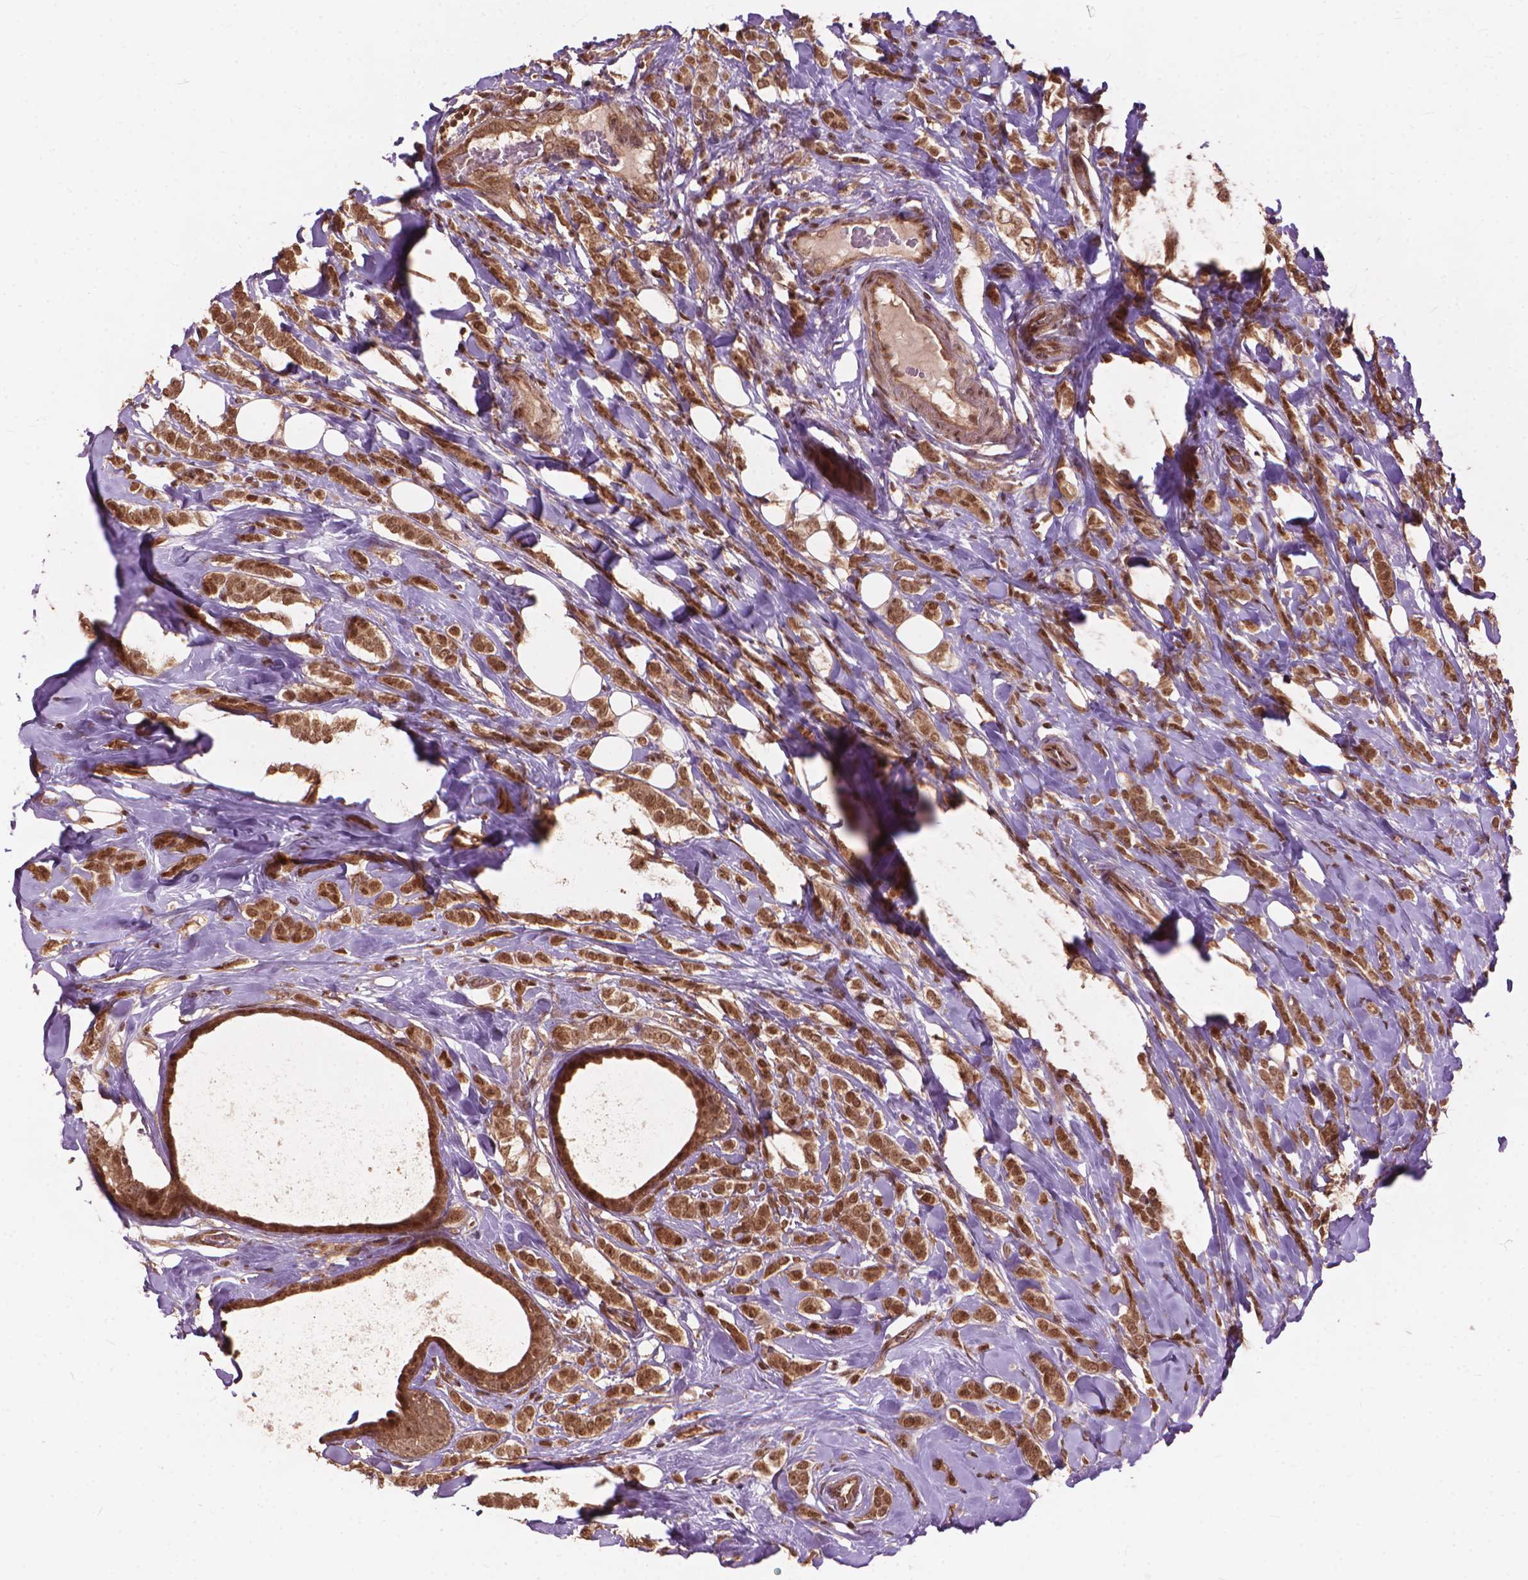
{"staining": {"intensity": "moderate", "quantity": ">75%", "location": "nuclear"}, "tissue": "breast cancer", "cell_type": "Tumor cells", "image_type": "cancer", "snomed": [{"axis": "morphology", "description": "Lobular carcinoma"}, {"axis": "topography", "description": "Breast"}], "caption": "This histopathology image shows immunohistochemistry staining of breast cancer, with medium moderate nuclear positivity in approximately >75% of tumor cells.", "gene": "SSU72", "patient": {"sex": "female", "age": 49}}